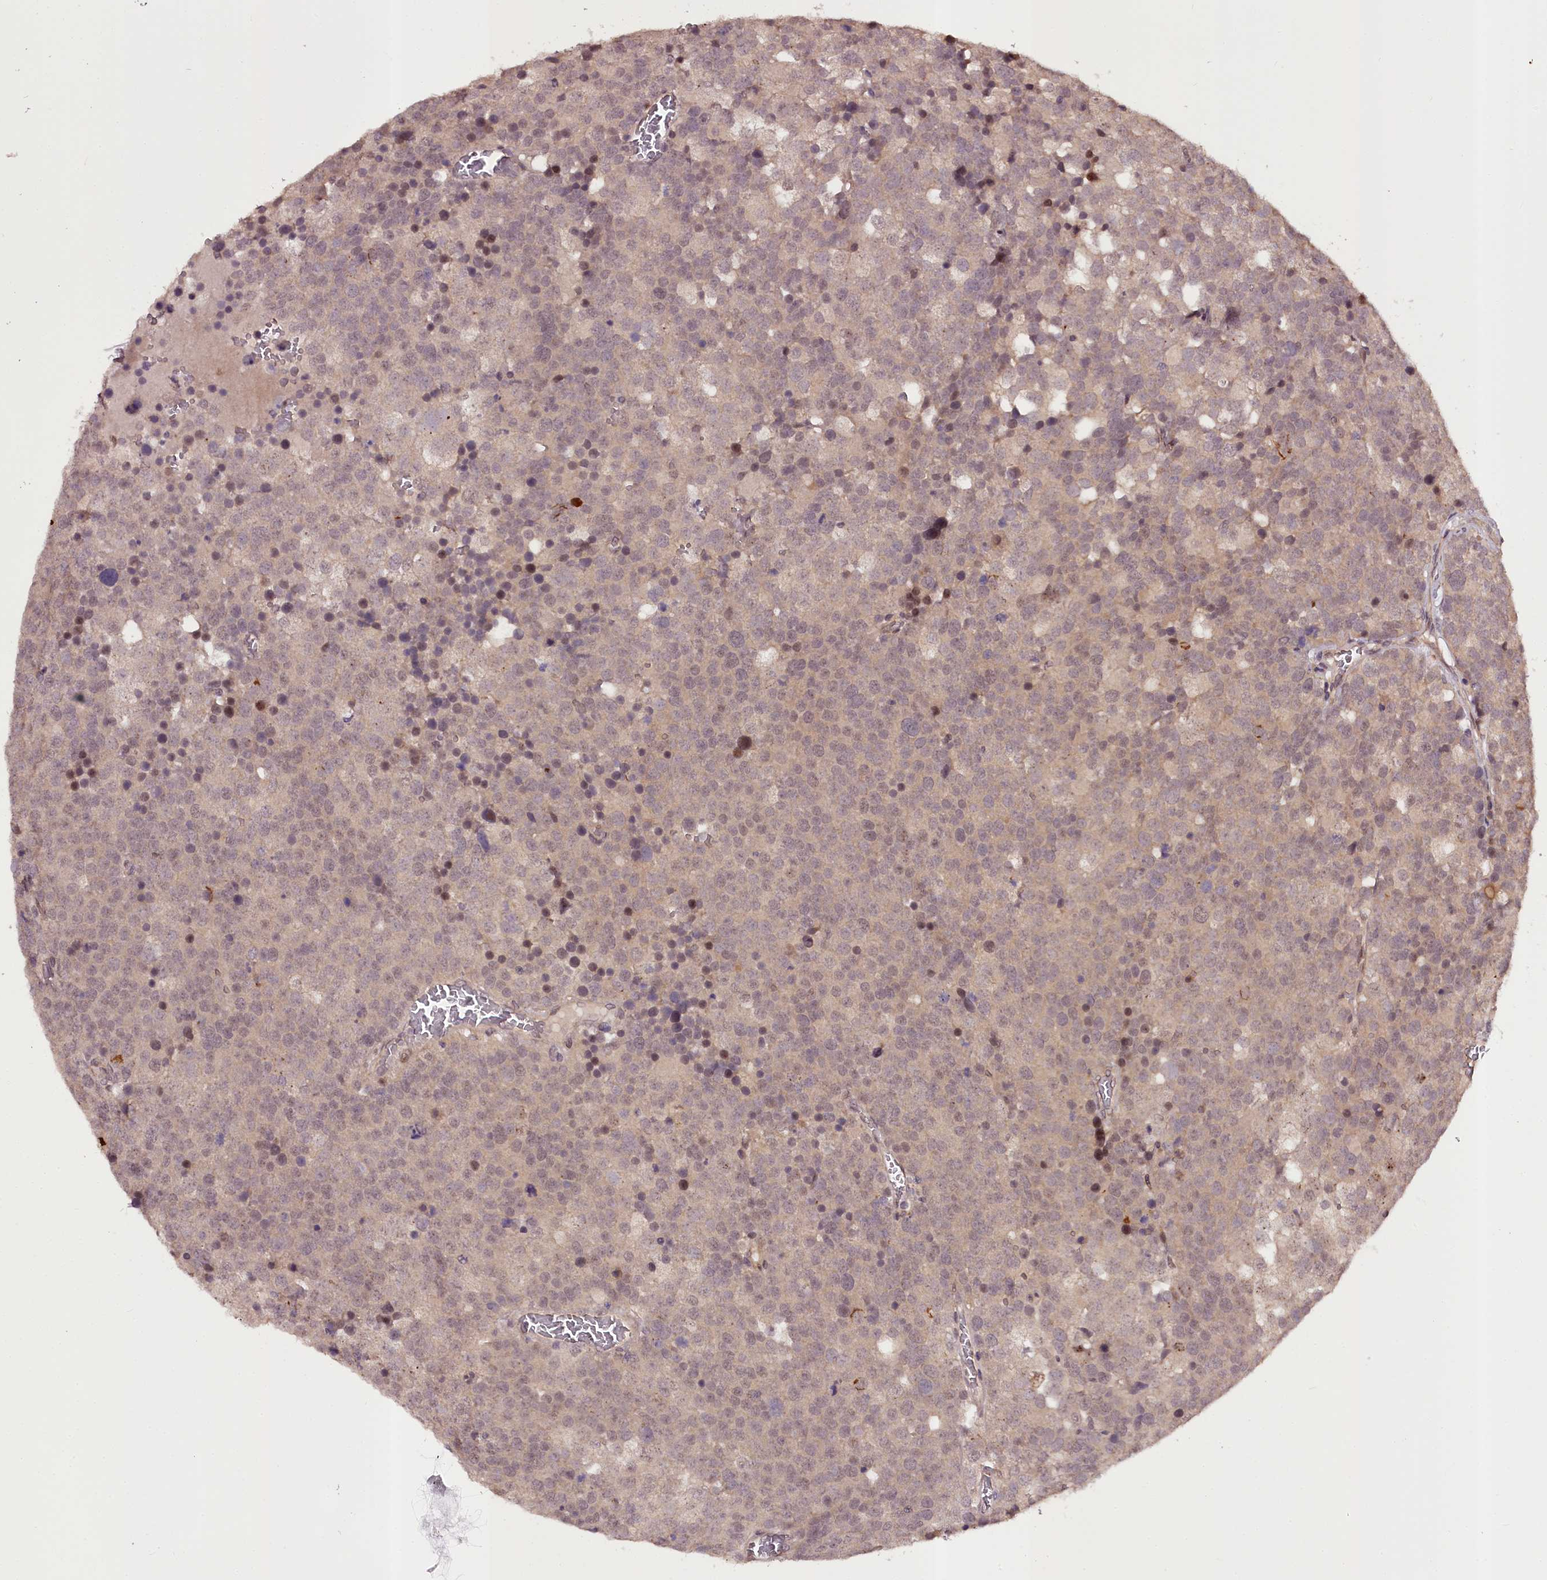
{"staining": {"intensity": "moderate", "quantity": "<25%", "location": "nuclear"}, "tissue": "testis cancer", "cell_type": "Tumor cells", "image_type": "cancer", "snomed": [{"axis": "morphology", "description": "Seminoma, NOS"}, {"axis": "topography", "description": "Testis"}], "caption": "Testis seminoma stained with immunohistochemistry (IHC) shows moderate nuclear positivity in about <25% of tumor cells. Nuclei are stained in blue.", "gene": "MAML3", "patient": {"sex": "male", "age": 71}}